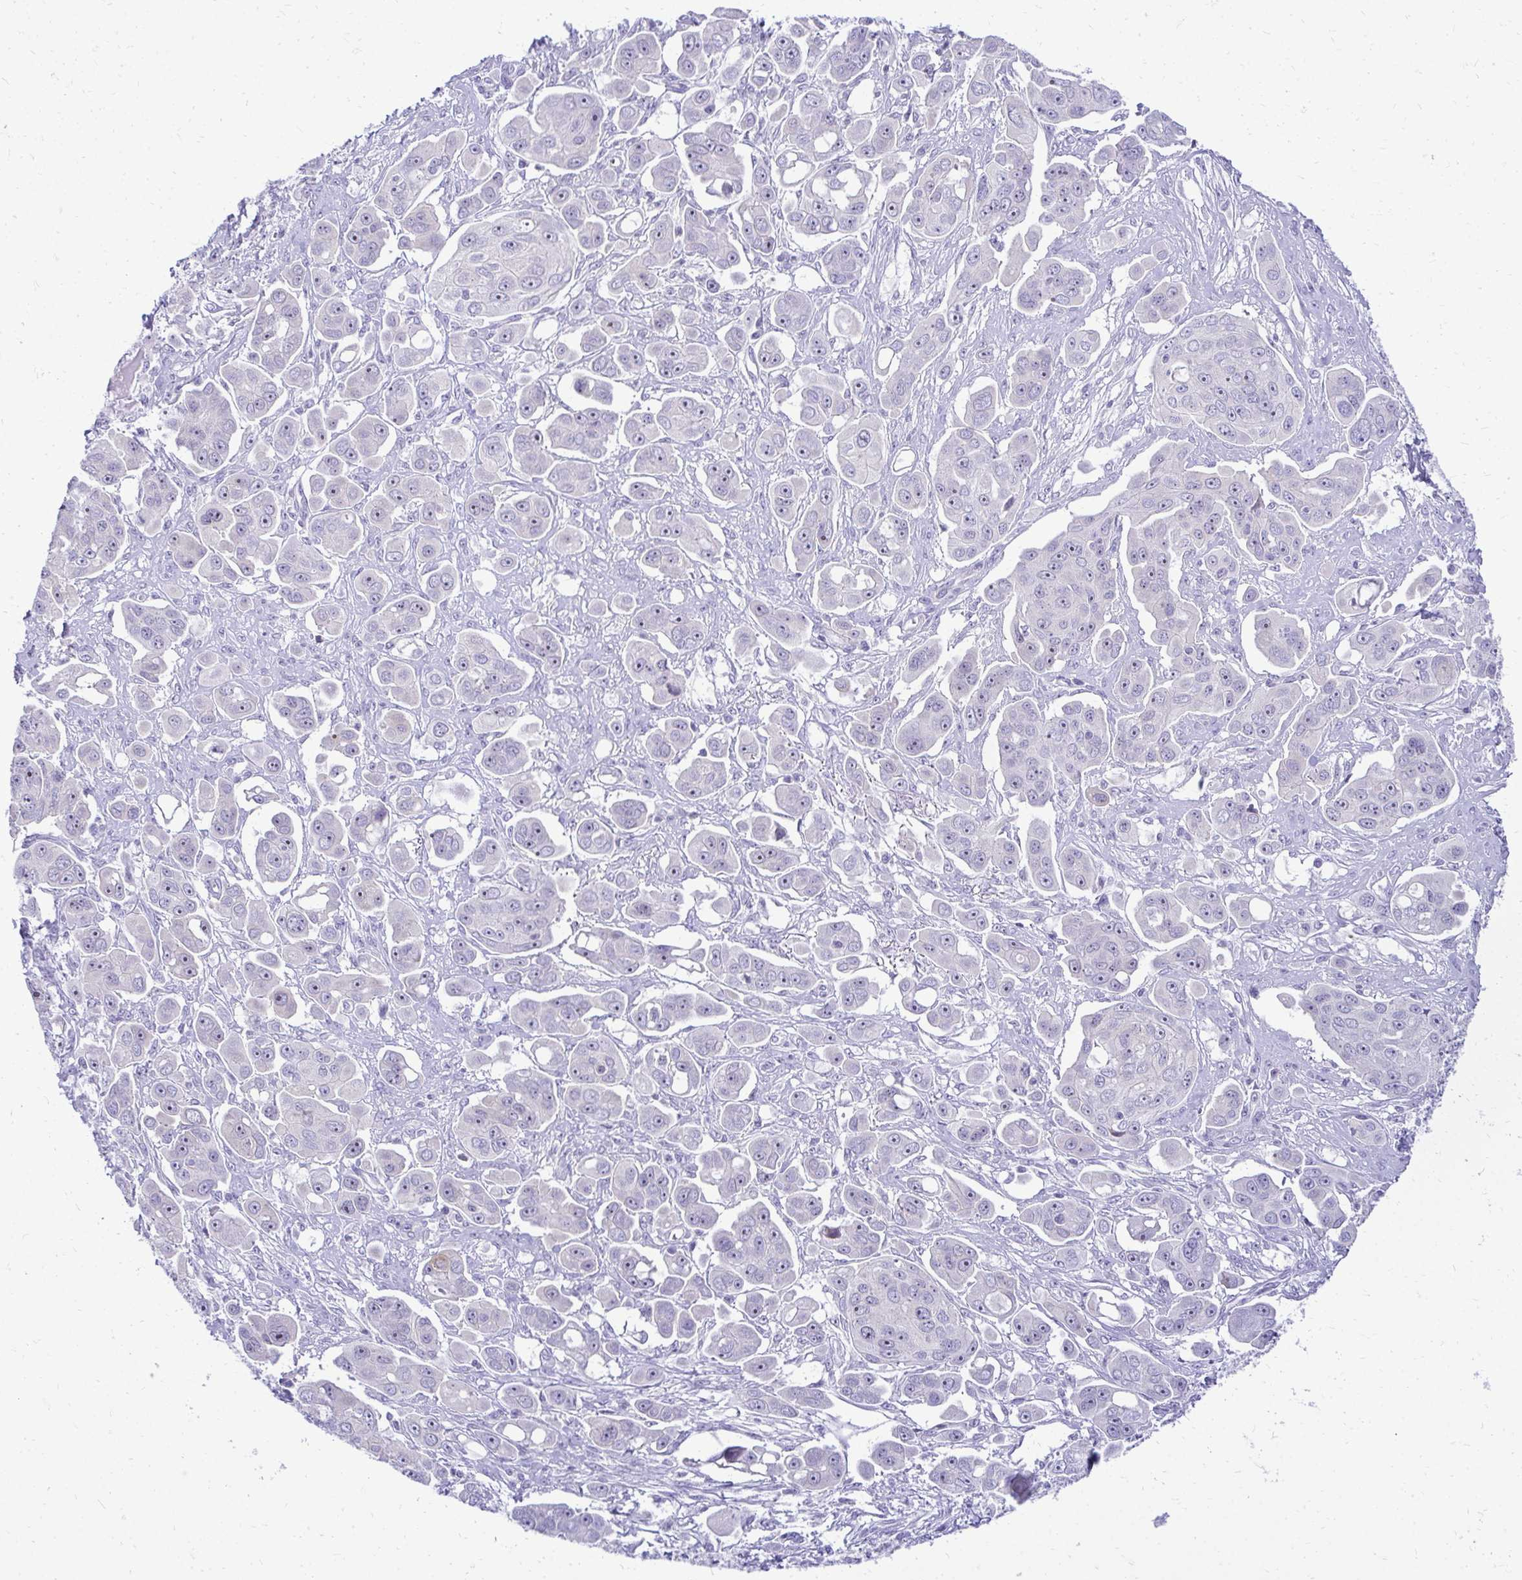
{"staining": {"intensity": "negative", "quantity": "none", "location": "none"}, "tissue": "ovarian cancer", "cell_type": "Tumor cells", "image_type": "cancer", "snomed": [{"axis": "morphology", "description": "Carcinoma, endometroid"}, {"axis": "topography", "description": "Ovary"}], "caption": "The histopathology image demonstrates no significant expression in tumor cells of endometroid carcinoma (ovarian). Nuclei are stained in blue.", "gene": "NIFK", "patient": {"sex": "female", "age": 70}}